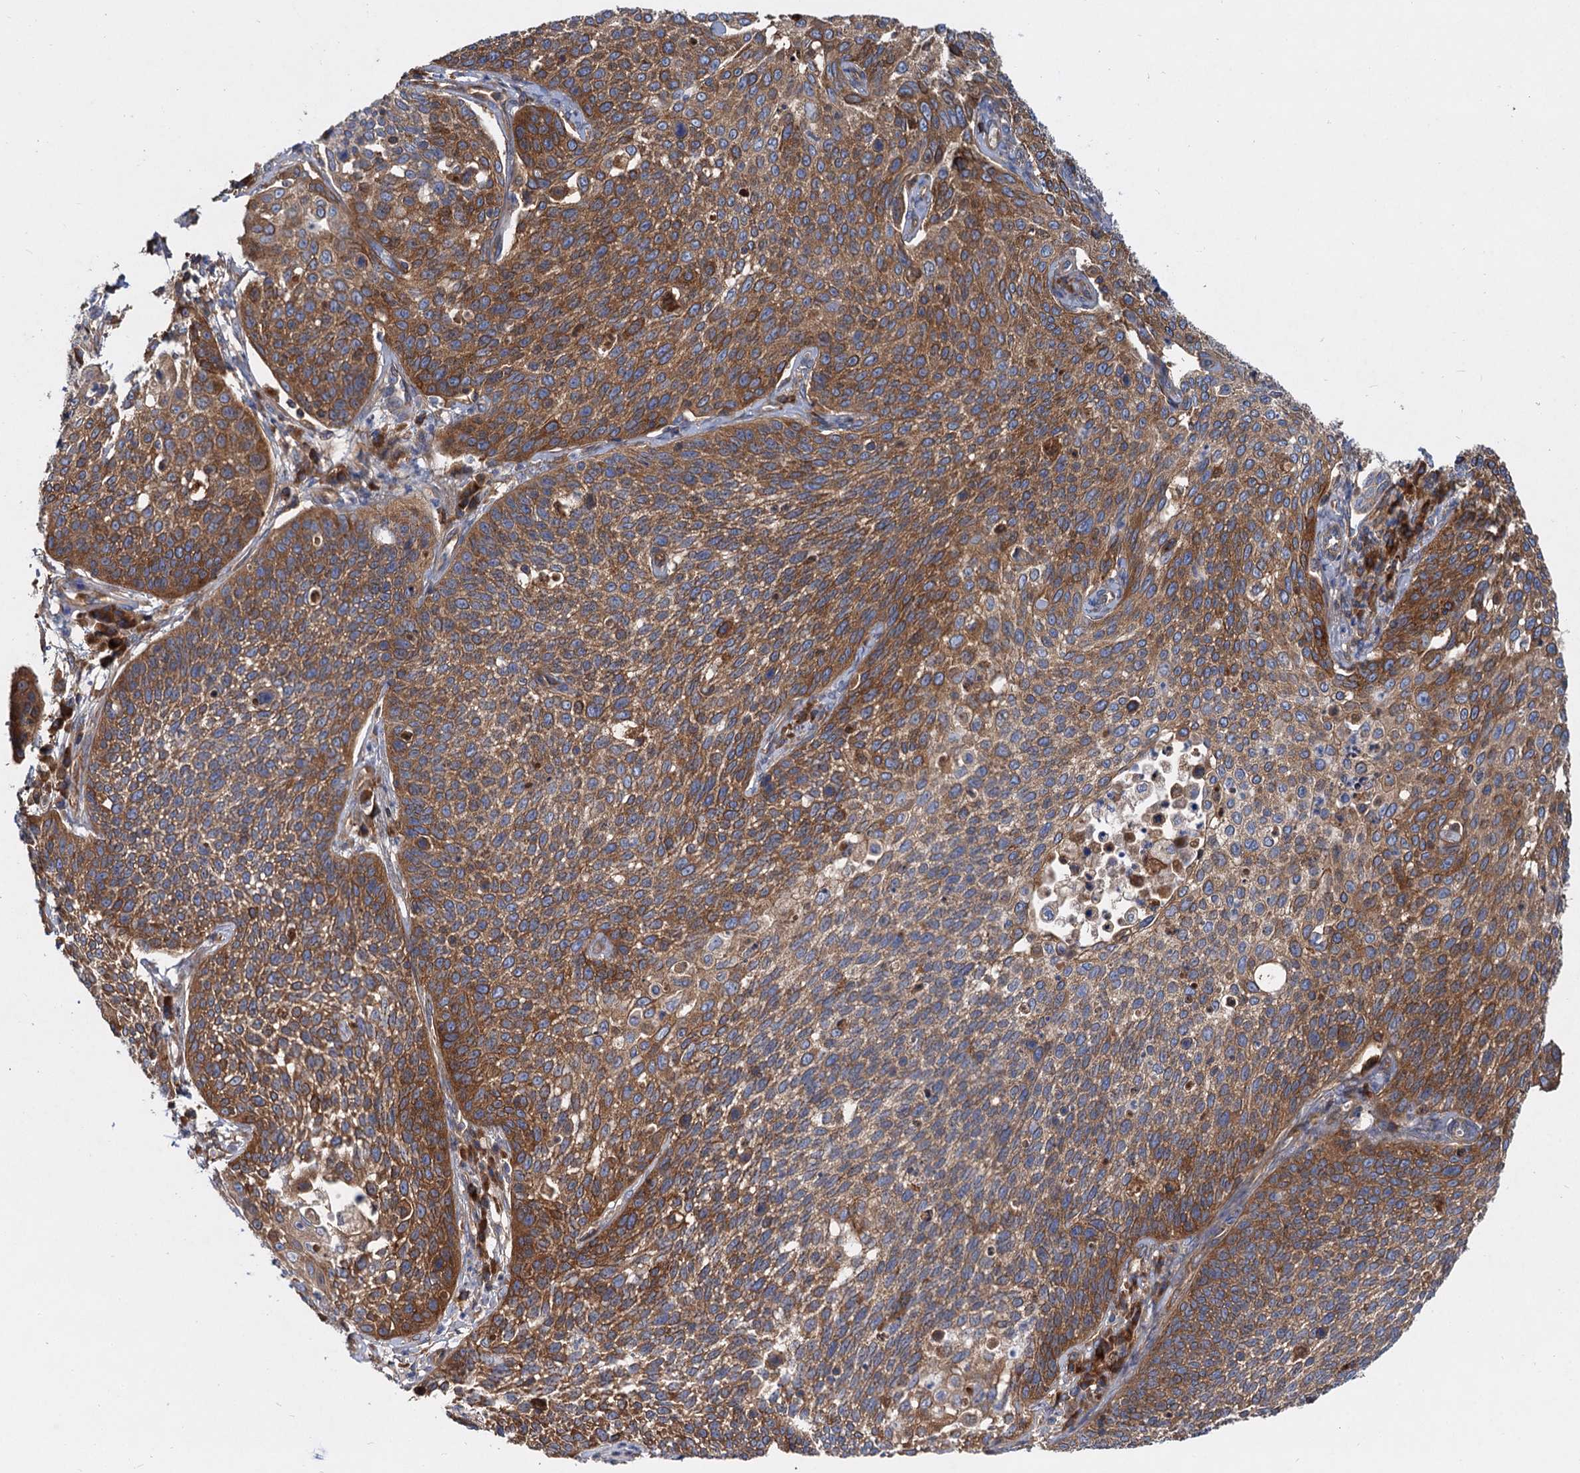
{"staining": {"intensity": "strong", "quantity": ">75%", "location": "cytoplasmic/membranous"}, "tissue": "cervical cancer", "cell_type": "Tumor cells", "image_type": "cancer", "snomed": [{"axis": "morphology", "description": "Squamous cell carcinoma, NOS"}, {"axis": "topography", "description": "Cervix"}], "caption": "DAB (3,3'-diaminobenzidine) immunohistochemical staining of cervical cancer (squamous cell carcinoma) exhibits strong cytoplasmic/membranous protein staining in approximately >75% of tumor cells.", "gene": "ALKBH7", "patient": {"sex": "female", "age": 34}}